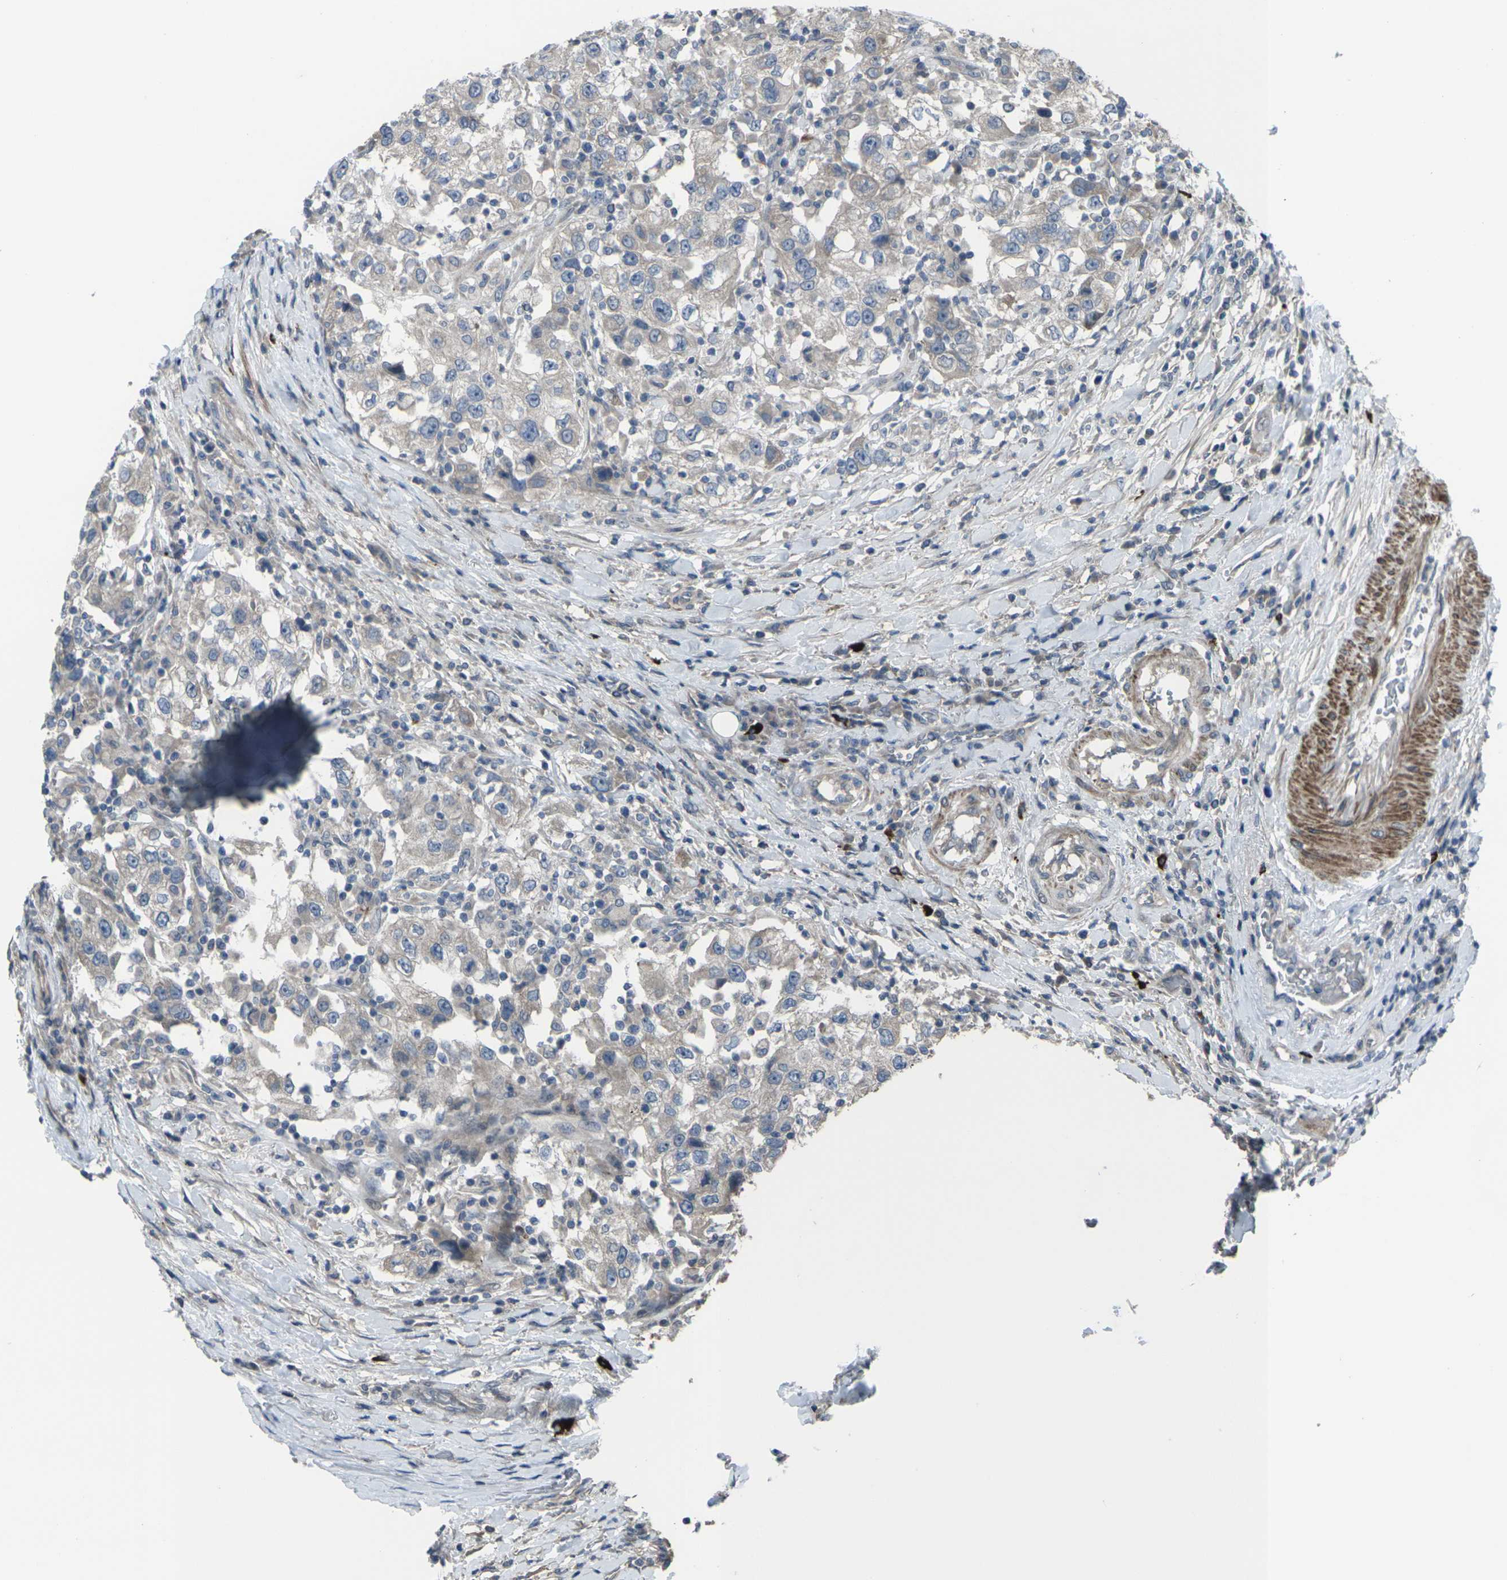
{"staining": {"intensity": "negative", "quantity": "none", "location": "none"}, "tissue": "urothelial cancer", "cell_type": "Tumor cells", "image_type": "cancer", "snomed": [{"axis": "morphology", "description": "Urothelial carcinoma, High grade"}, {"axis": "topography", "description": "Urinary bladder"}], "caption": "An image of urothelial carcinoma (high-grade) stained for a protein displays no brown staining in tumor cells. (DAB (3,3'-diaminobenzidine) immunohistochemistry (IHC) with hematoxylin counter stain).", "gene": "CCR10", "patient": {"sex": "female", "age": 80}}